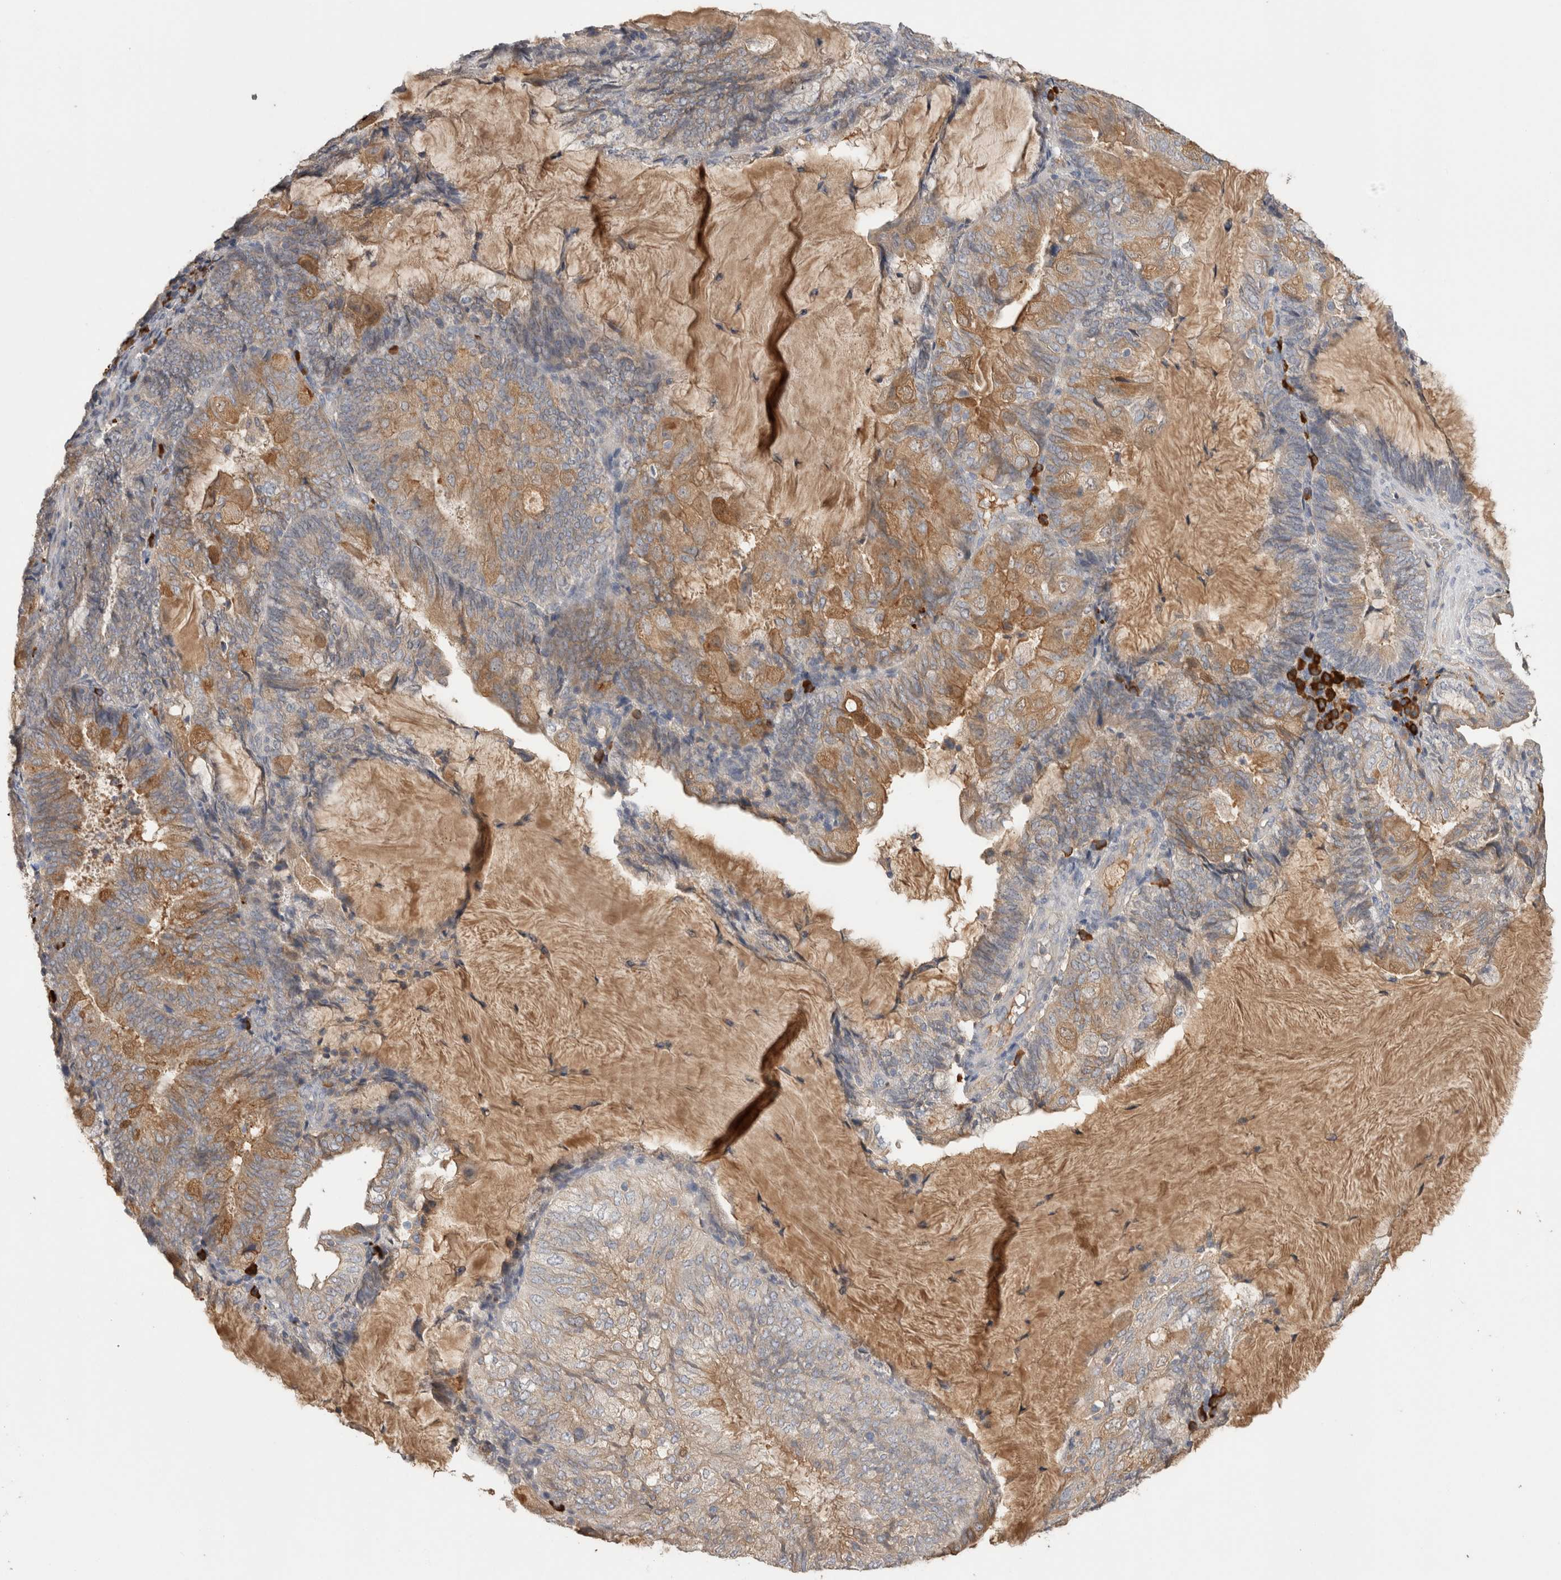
{"staining": {"intensity": "moderate", "quantity": "25%-75%", "location": "cytoplasmic/membranous"}, "tissue": "endometrial cancer", "cell_type": "Tumor cells", "image_type": "cancer", "snomed": [{"axis": "morphology", "description": "Adenocarcinoma, NOS"}, {"axis": "topography", "description": "Endometrium"}], "caption": "Human endometrial cancer stained with a brown dye displays moderate cytoplasmic/membranous positive positivity in about 25%-75% of tumor cells.", "gene": "PPP3CC", "patient": {"sex": "female", "age": 81}}